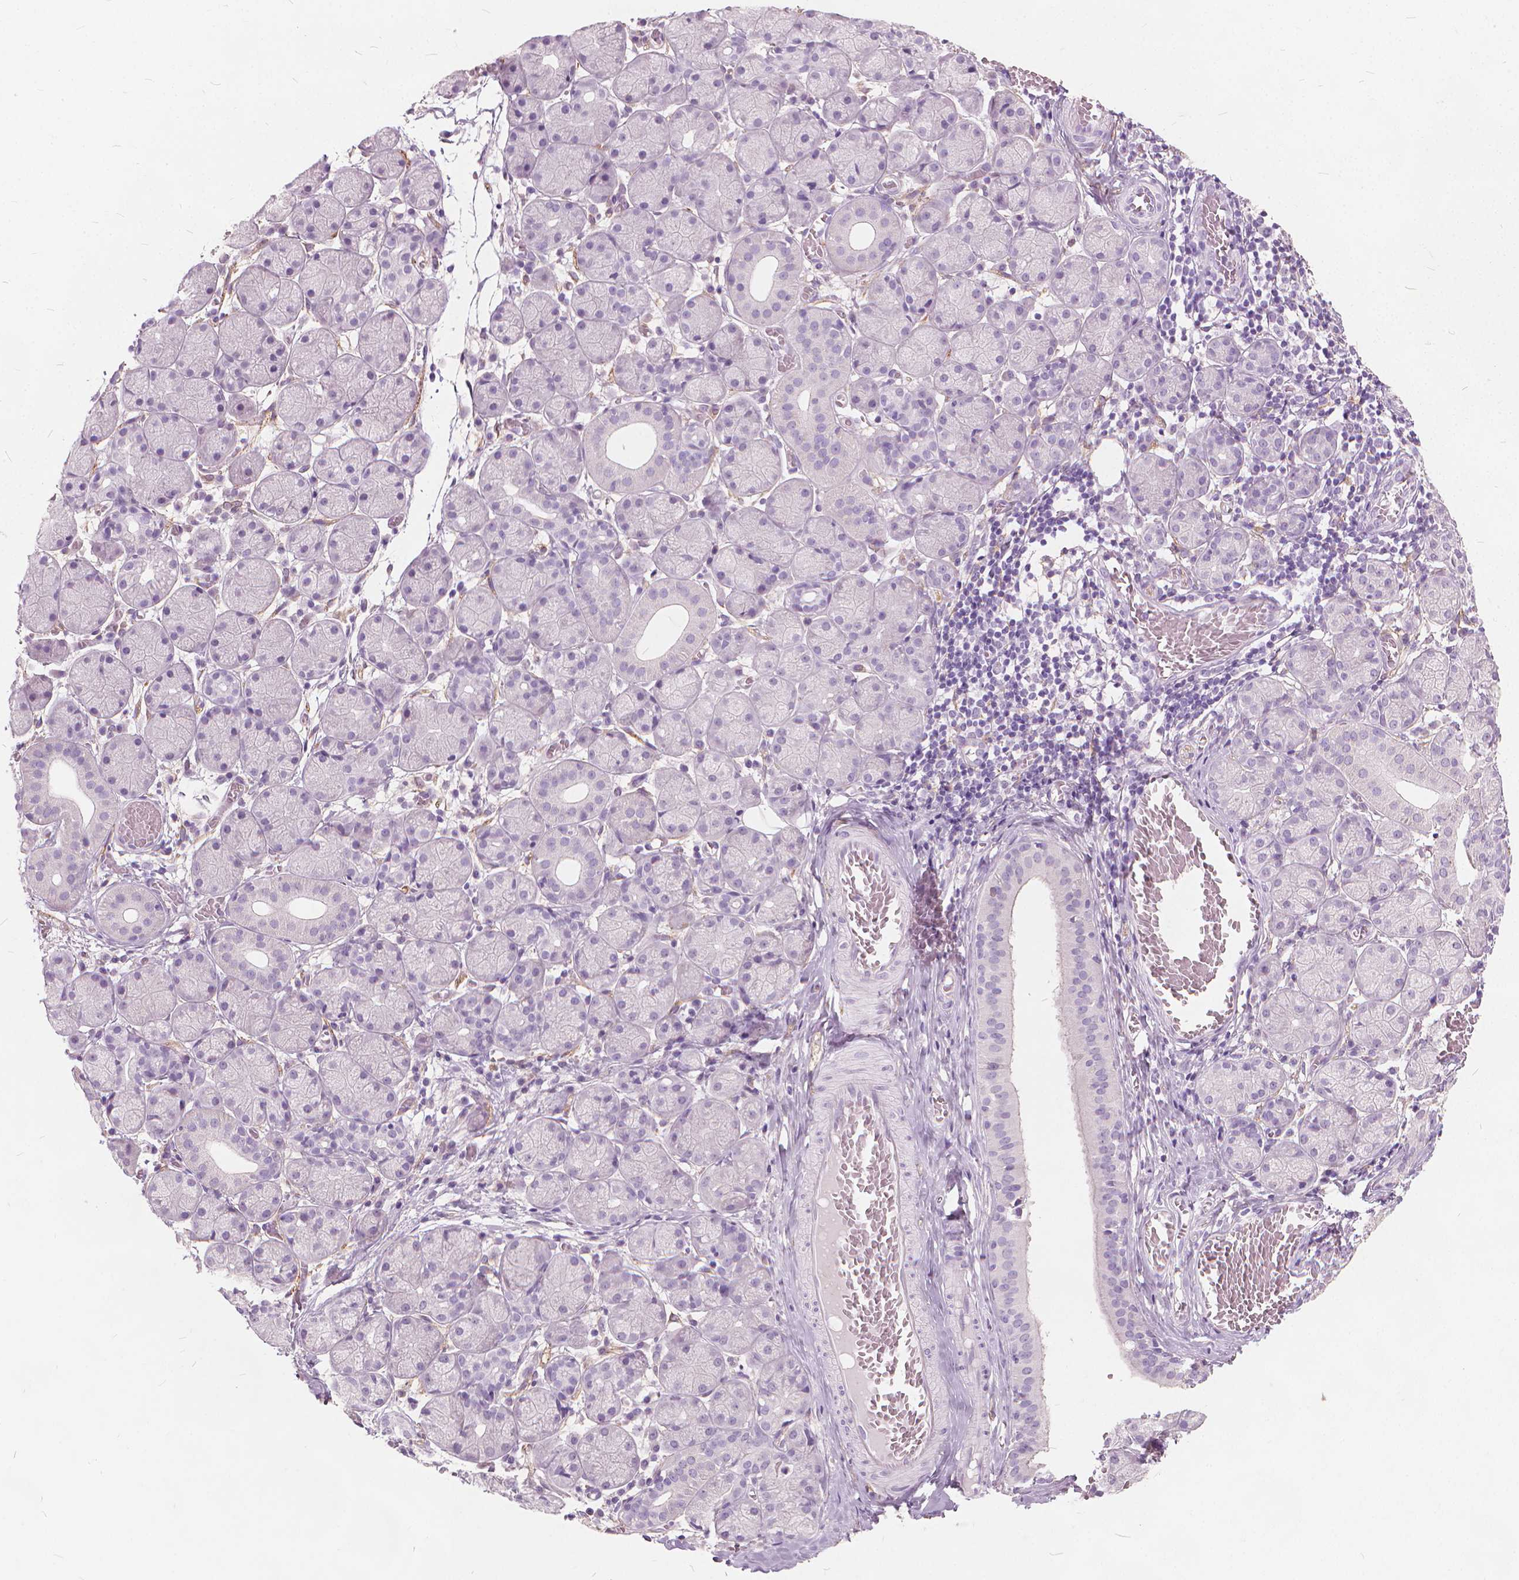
{"staining": {"intensity": "negative", "quantity": "none", "location": "none"}, "tissue": "salivary gland", "cell_type": "Glandular cells", "image_type": "normal", "snomed": [{"axis": "morphology", "description": "Normal tissue, NOS"}, {"axis": "topography", "description": "Salivary gland"}, {"axis": "topography", "description": "Peripheral nerve tissue"}], "caption": "A high-resolution photomicrograph shows IHC staining of benign salivary gland, which shows no significant expression in glandular cells.", "gene": "DNM1", "patient": {"sex": "female", "age": 24}}